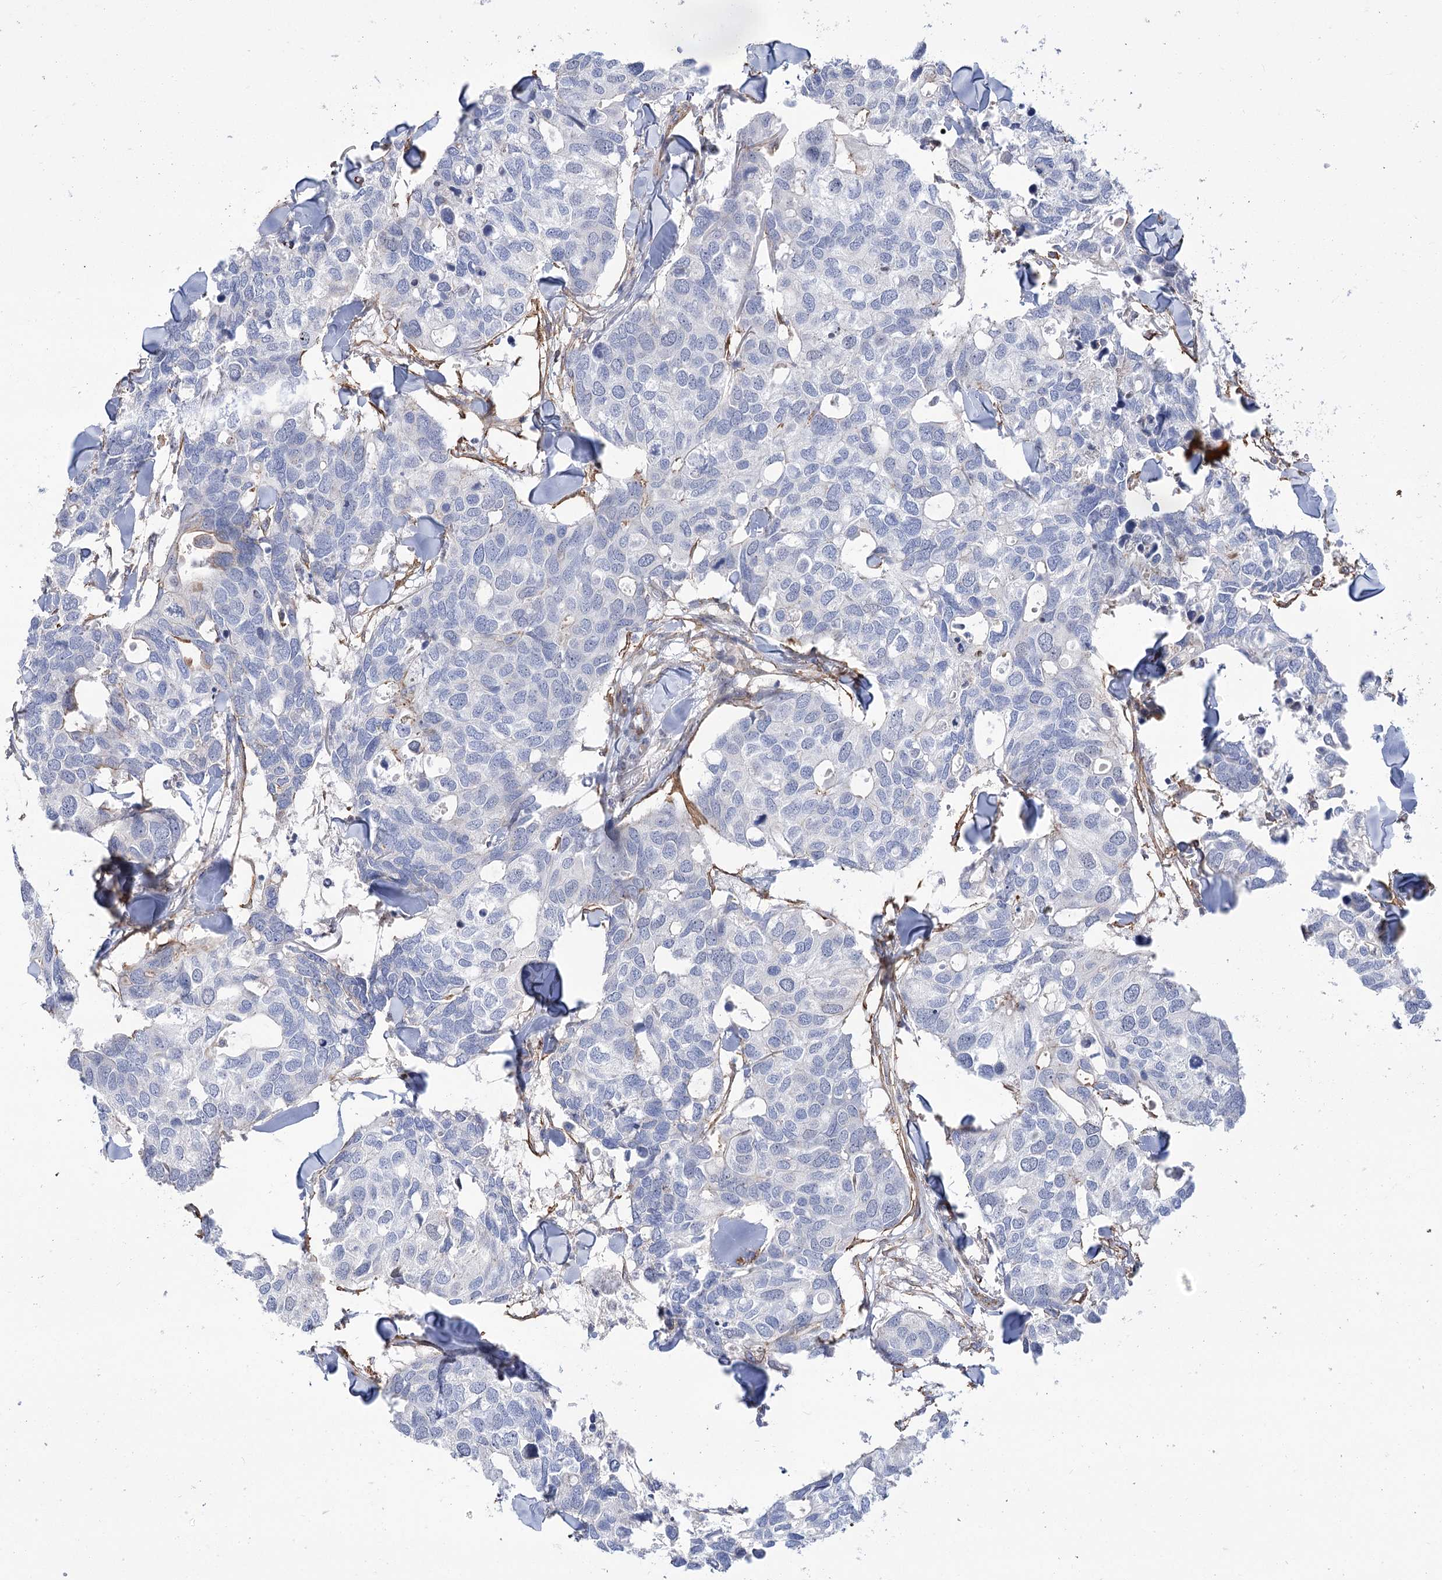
{"staining": {"intensity": "negative", "quantity": "none", "location": "none"}, "tissue": "breast cancer", "cell_type": "Tumor cells", "image_type": "cancer", "snomed": [{"axis": "morphology", "description": "Duct carcinoma"}, {"axis": "topography", "description": "Breast"}], "caption": "Breast cancer was stained to show a protein in brown. There is no significant positivity in tumor cells.", "gene": "WASHC3", "patient": {"sex": "female", "age": 83}}